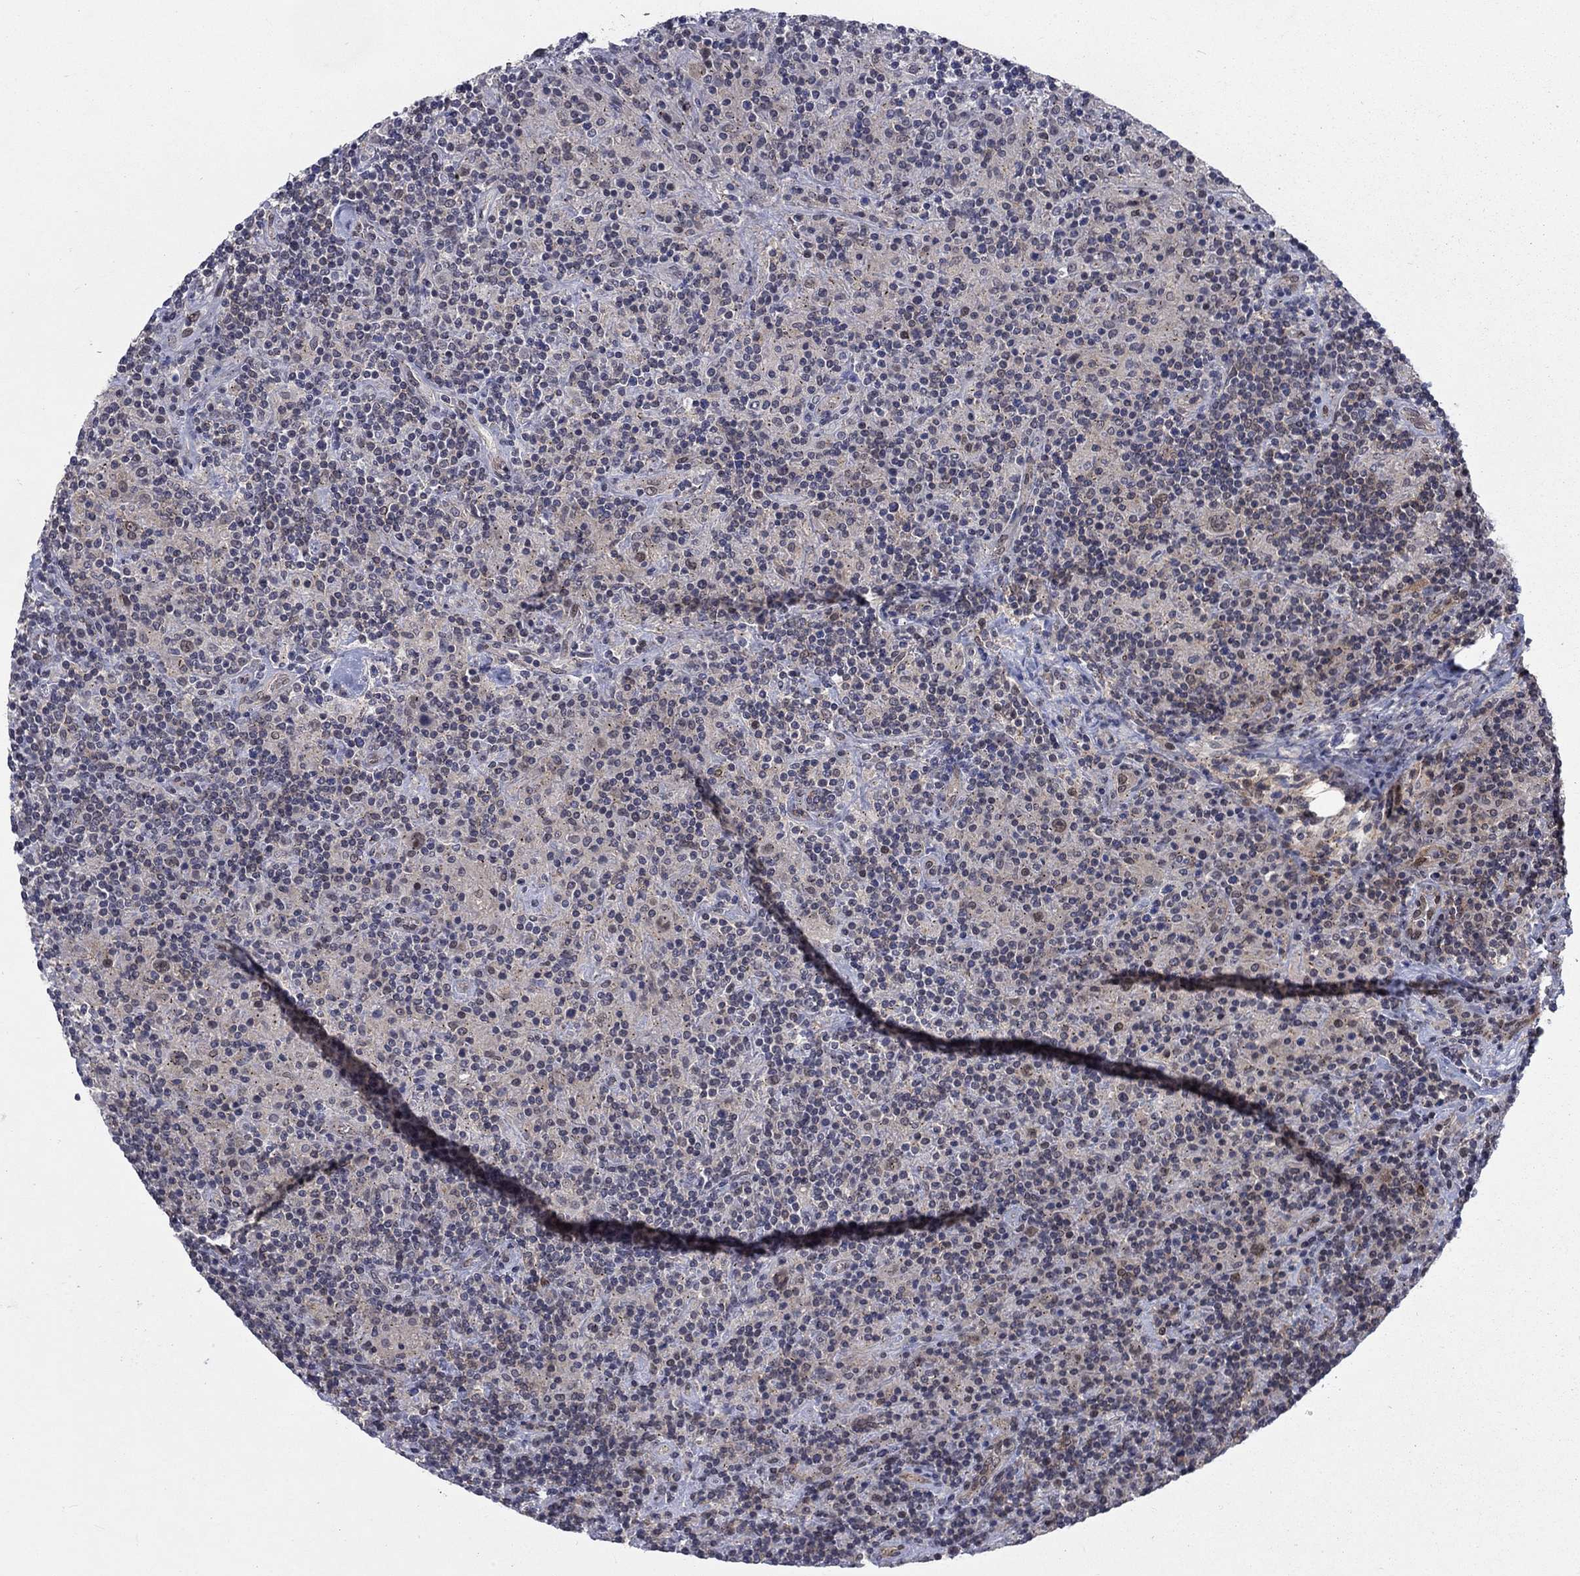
{"staining": {"intensity": "weak", "quantity": ">75%", "location": "cytoplasmic/membranous"}, "tissue": "lymphoma", "cell_type": "Tumor cells", "image_type": "cancer", "snomed": [{"axis": "morphology", "description": "Hodgkin's disease, NOS"}, {"axis": "topography", "description": "Lymph node"}], "caption": "Immunohistochemical staining of lymphoma exhibits low levels of weak cytoplasmic/membranous protein expression in about >75% of tumor cells. The protein of interest is stained brown, and the nuclei are stained in blue (DAB (3,3'-diaminobenzidine) IHC with brightfield microscopy, high magnification).", "gene": "SH3RF1", "patient": {"sex": "male", "age": 70}}